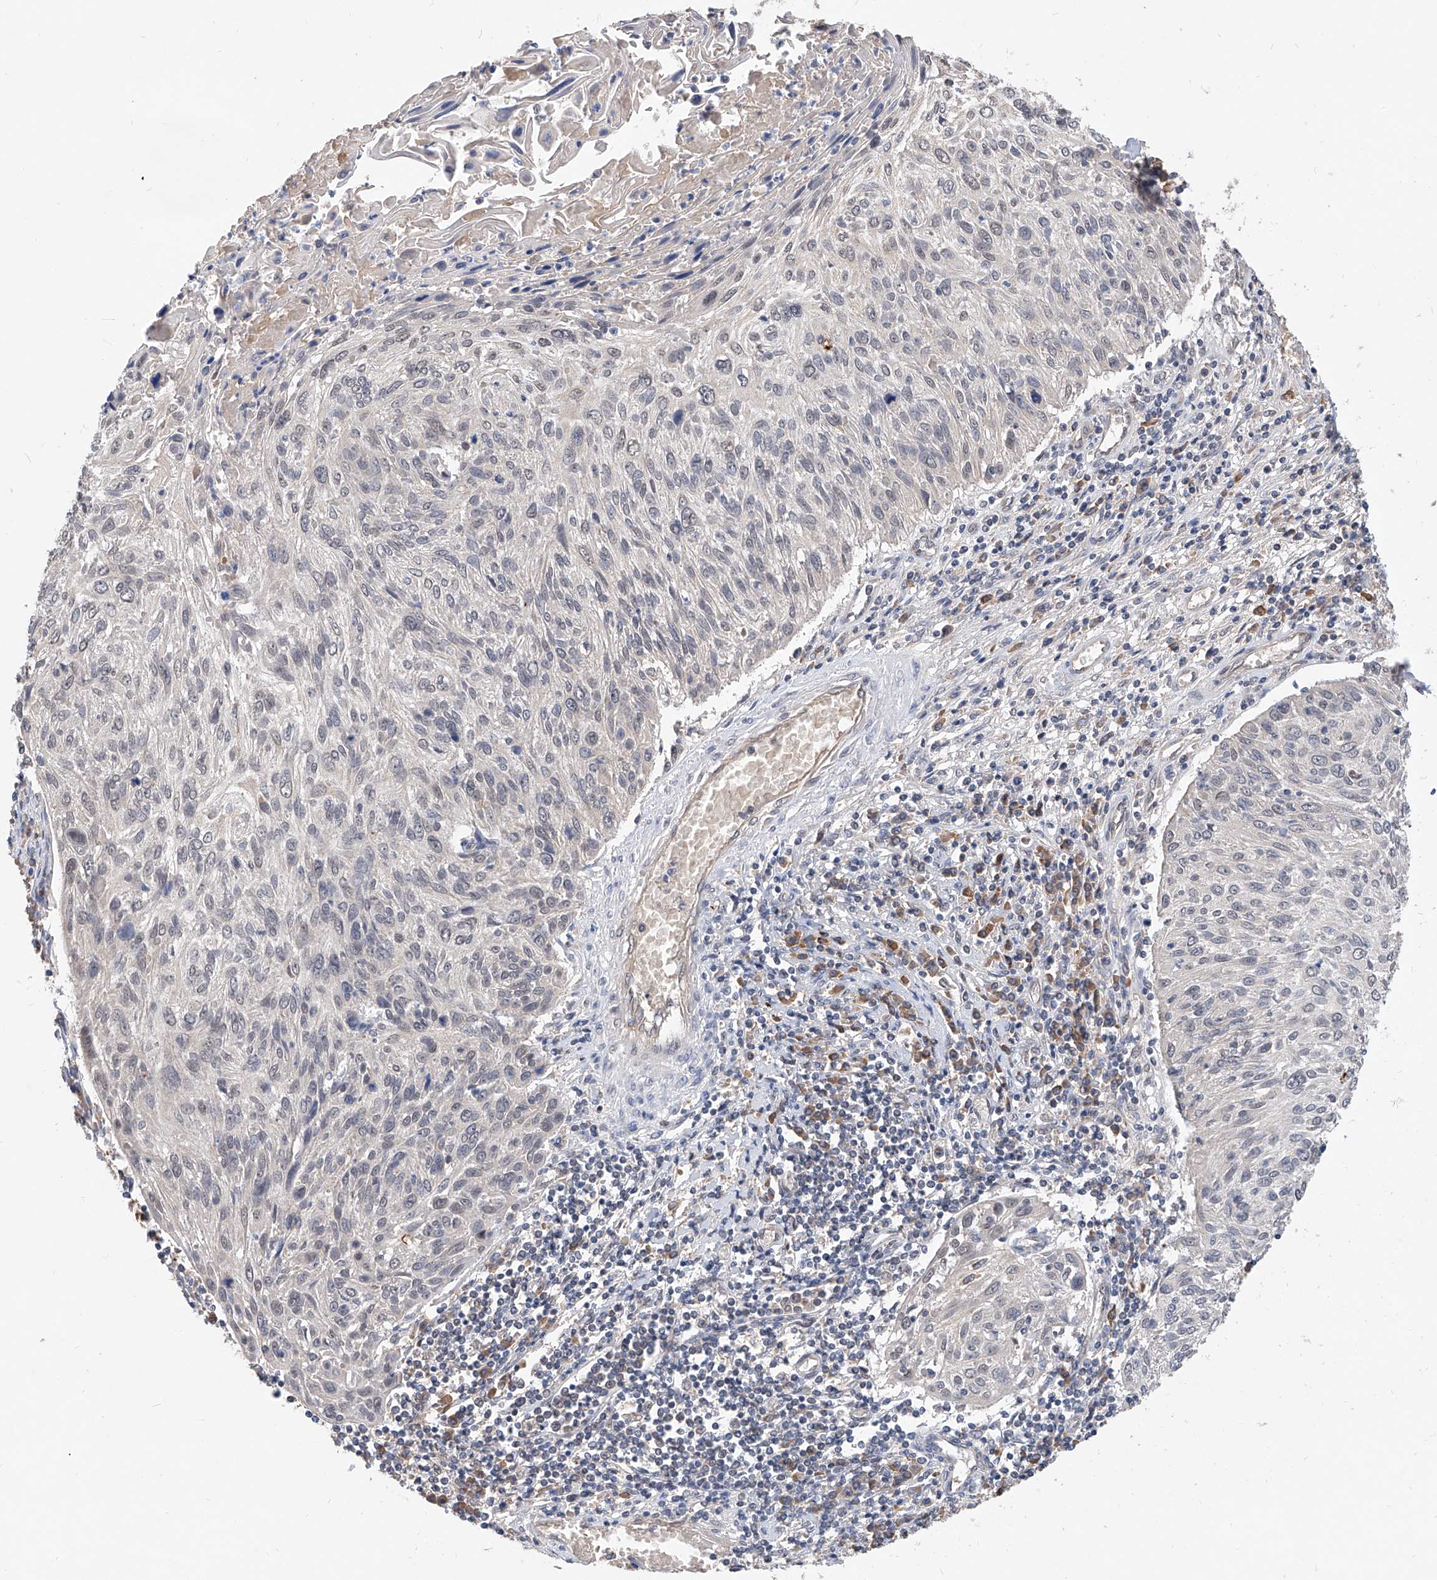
{"staining": {"intensity": "negative", "quantity": "none", "location": "none"}, "tissue": "cervical cancer", "cell_type": "Tumor cells", "image_type": "cancer", "snomed": [{"axis": "morphology", "description": "Squamous cell carcinoma, NOS"}, {"axis": "topography", "description": "Cervix"}], "caption": "Tumor cells show no significant protein staining in cervical cancer.", "gene": "CARMIL3", "patient": {"sex": "female", "age": 51}}